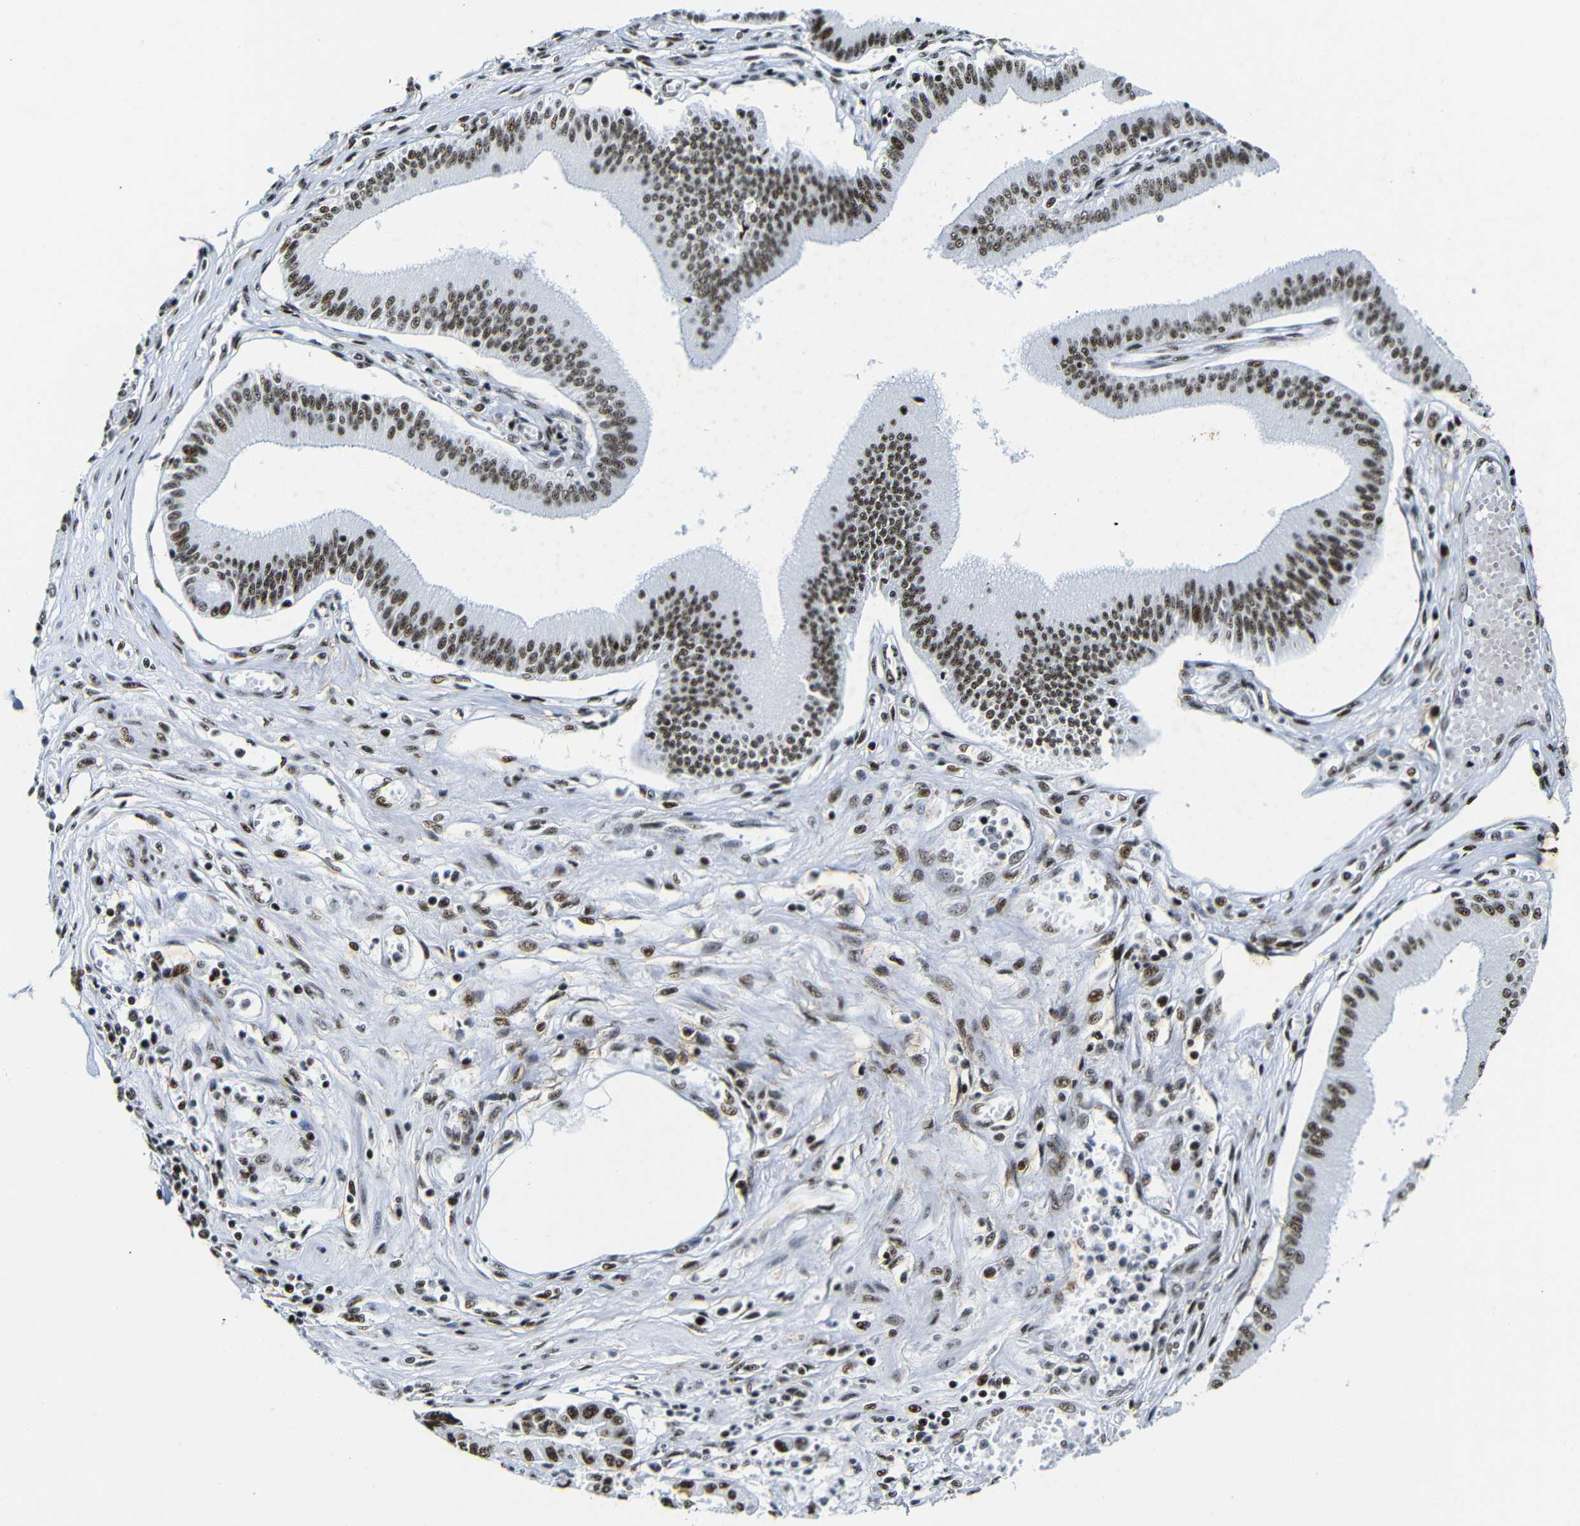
{"staining": {"intensity": "strong", "quantity": ">75%", "location": "nuclear"}, "tissue": "pancreatic cancer", "cell_type": "Tumor cells", "image_type": "cancer", "snomed": [{"axis": "morphology", "description": "Adenocarcinoma, NOS"}, {"axis": "topography", "description": "Pancreas"}], "caption": "Protein analysis of pancreatic cancer tissue demonstrates strong nuclear positivity in approximately >75% of tumor cells.", "gene": "SRSF1", "patient": {"sex": "male", "age": 56}}